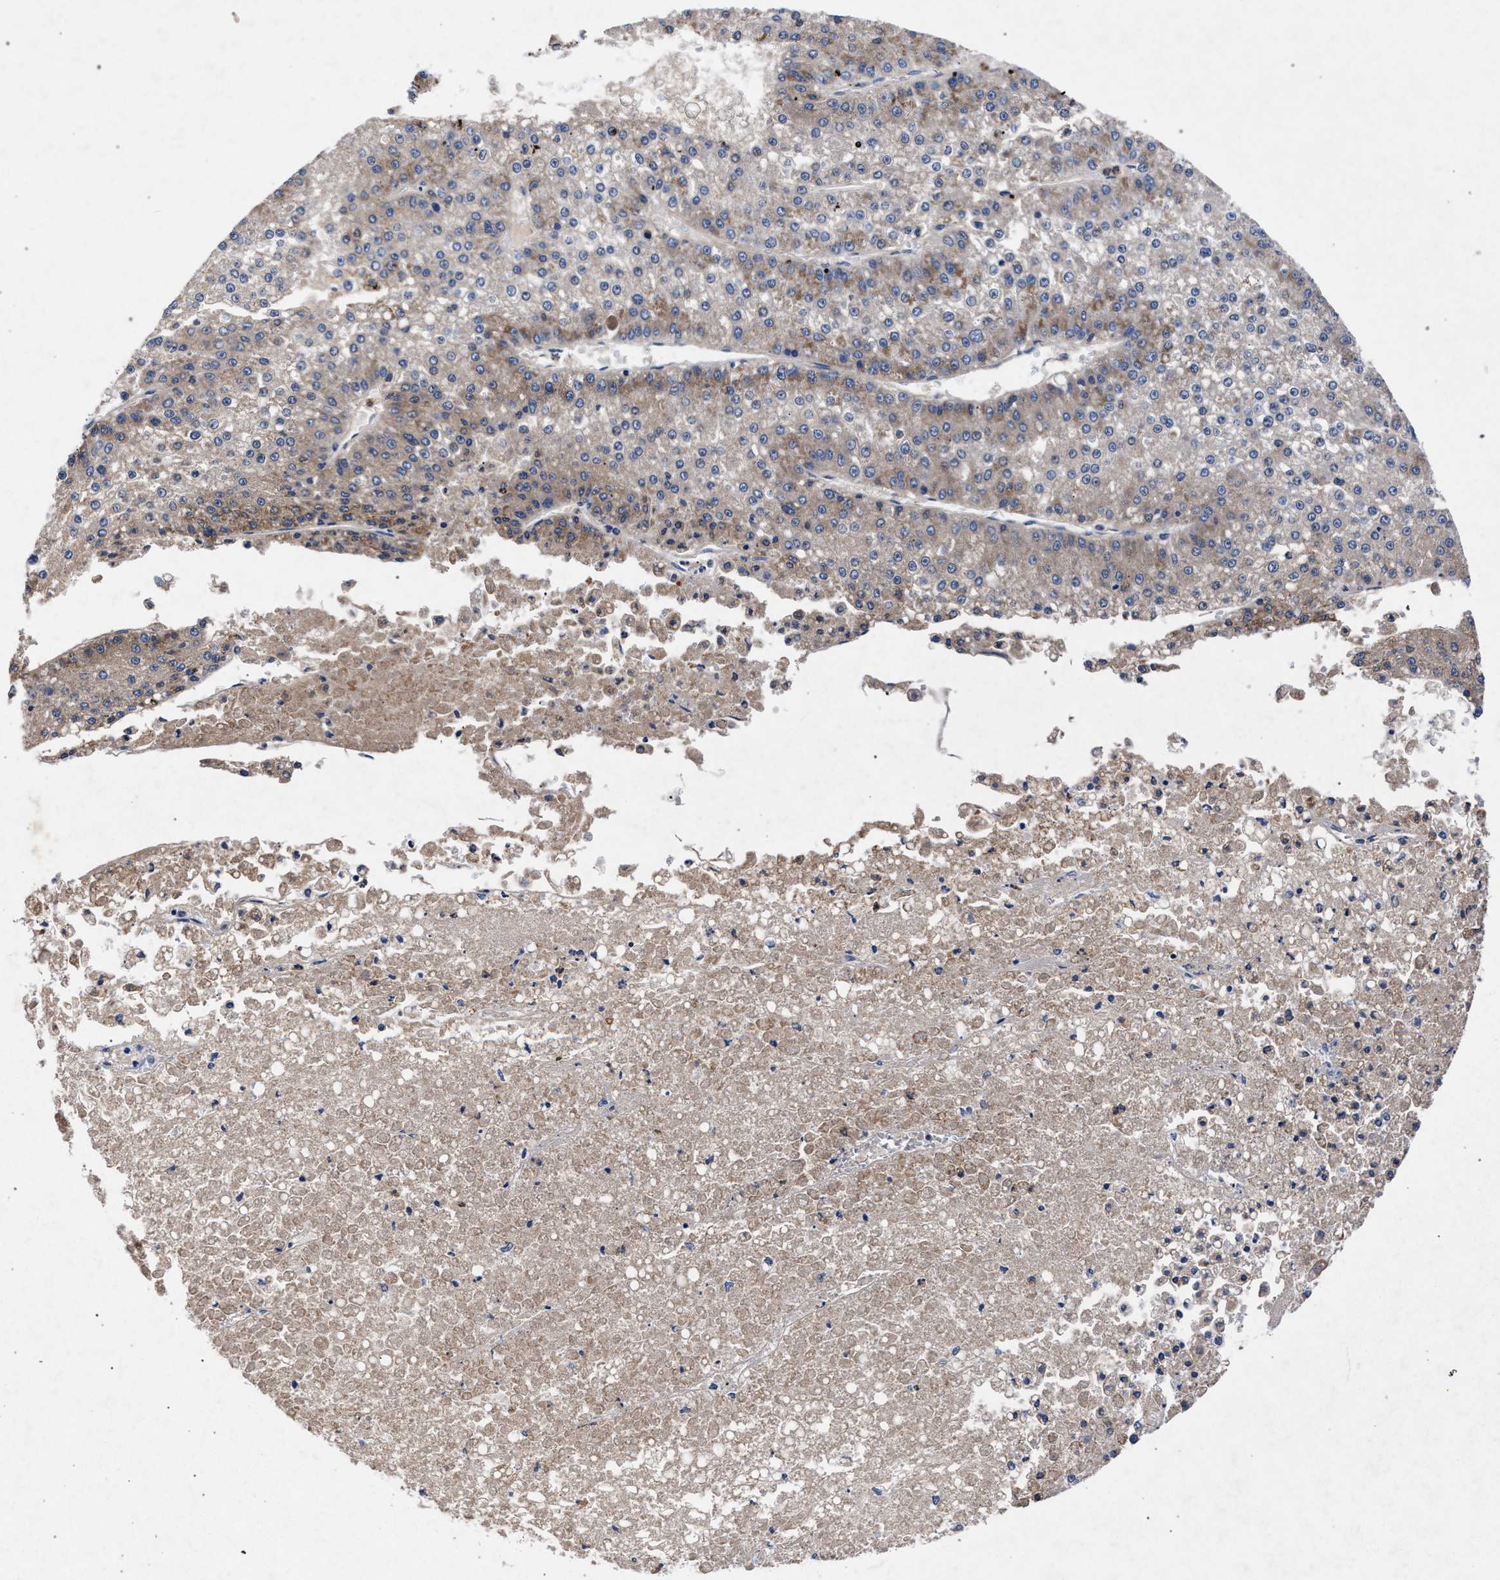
{"staining": {"intensity": "weak", "quantity": ">75%", "location": "cytoplasmic/membranous"}, "tissue": "liver cancer", "cell_type": "Tumor cells", "image_type": "cancer", "snomed": [{"axis": "morphology", "description": "Carcinoma, Hepatocellular, NOS"}, {"axis": "topography", "description": "Liver"}], "caption": "Weak cytoplasmic/membranous staining for a protein is present in approximately >75% of tumor cells of hepatocellular carcinoma (liver) using IHC.", "gene": "HSD17B14", "patient": {"sex": "female", "age": 73}}